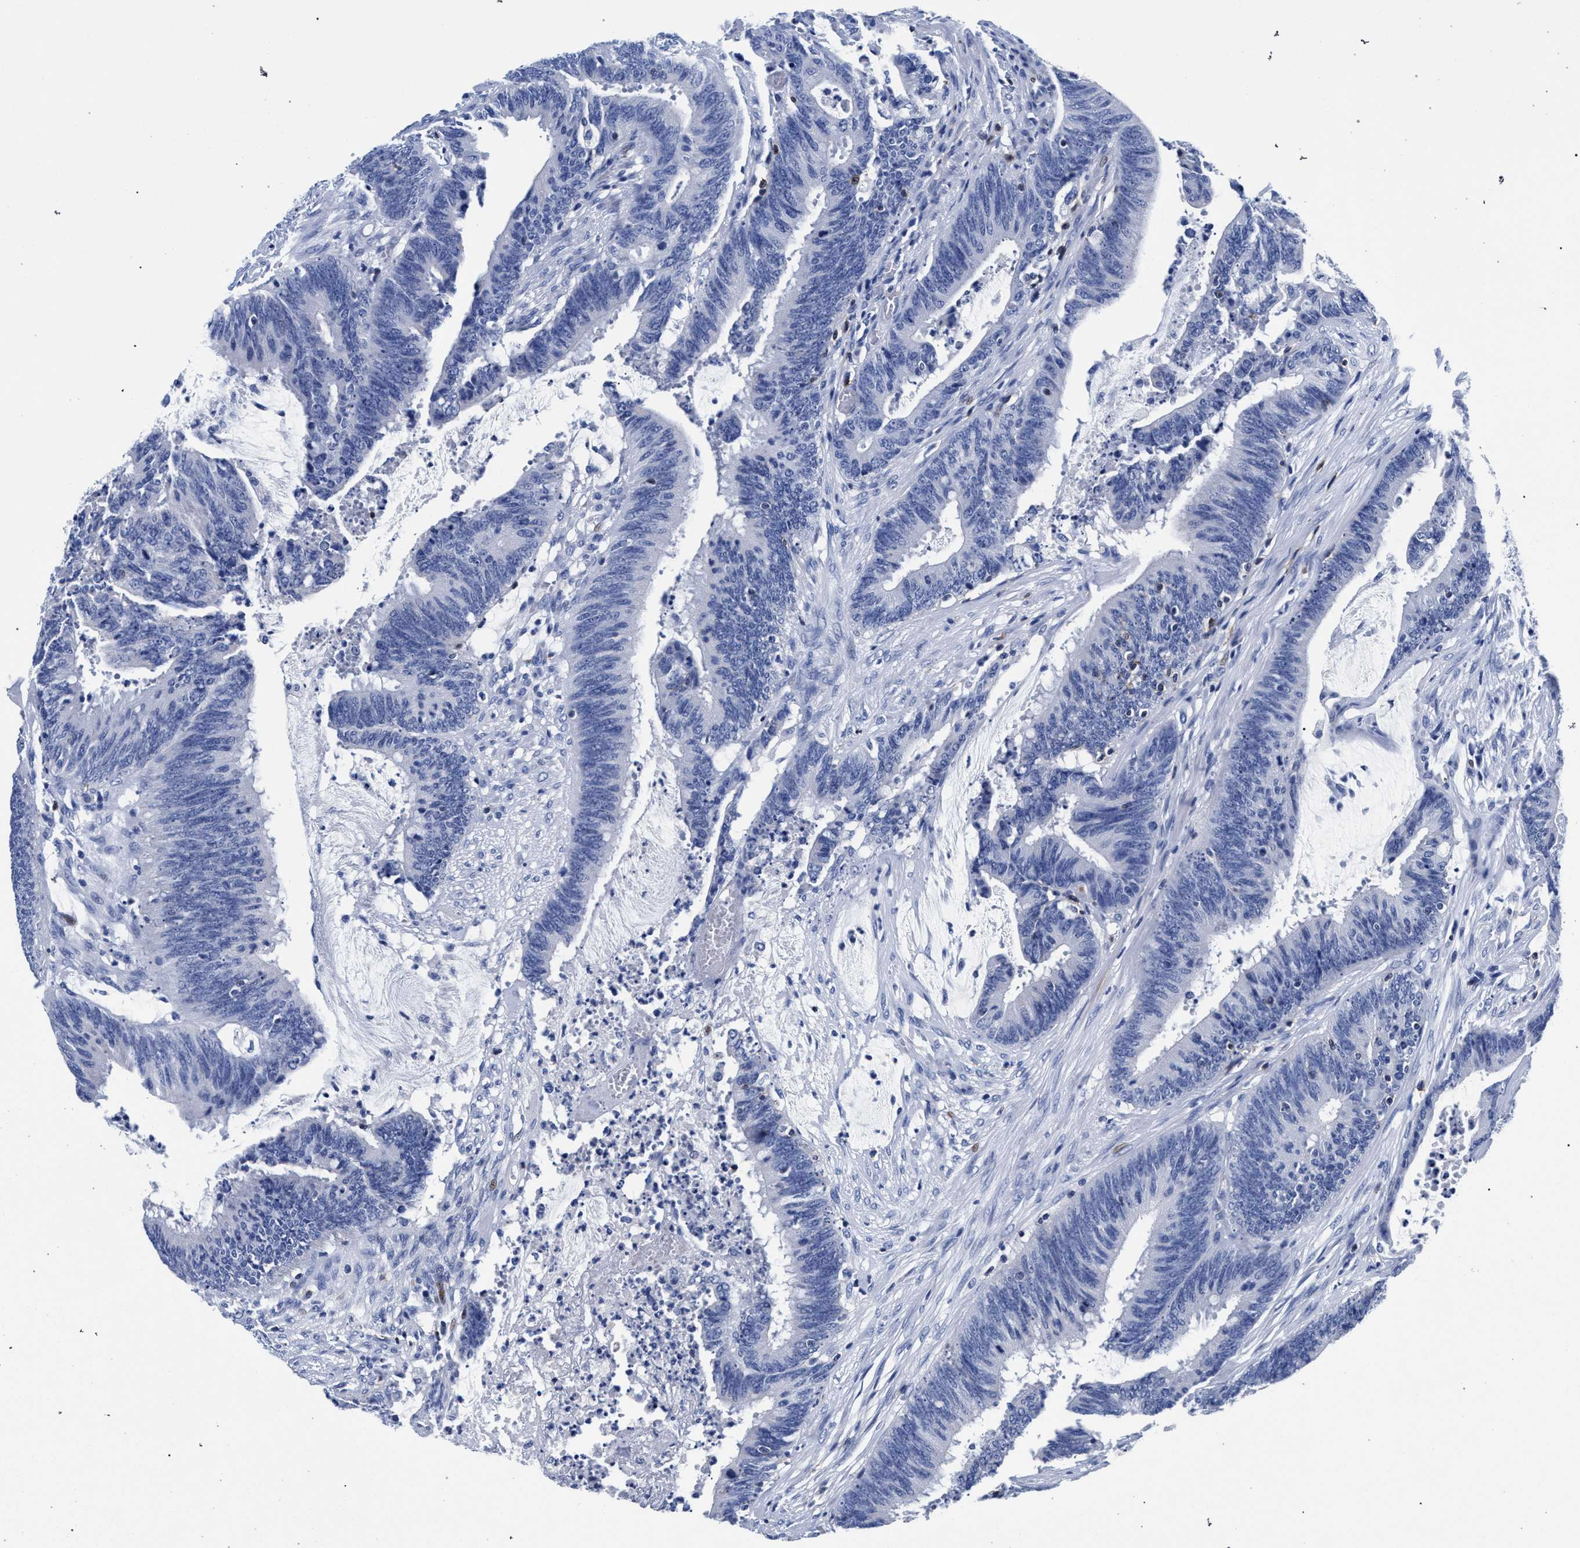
{"staining": {"intensity": "negative", "quantity": "none", "location": "none"}, "tissue": "colorectal cancer", "cell_type": "Tumor cells", "image_type": "cancer", "snomed": [{"axis": "morphology", "description": "Adenocarcinoma, NOS"}, {"axis": "topography", "description": "Rectum"}], "caption": "Immunohistochemistry (IHC) histopathology image of neoplastic tissue: human colorectal cancer stained with DAB (3,3'-diaminobenzidine) displays no significant protein positivity in tumor cells. The staining is performed using DAB (3,3'-diaminobenzidine) brown chromogen with nuclei counter-stained in using hematoxylin.", "gene": "KLRK1", "patient": {"sex": "female", "age": 66}}